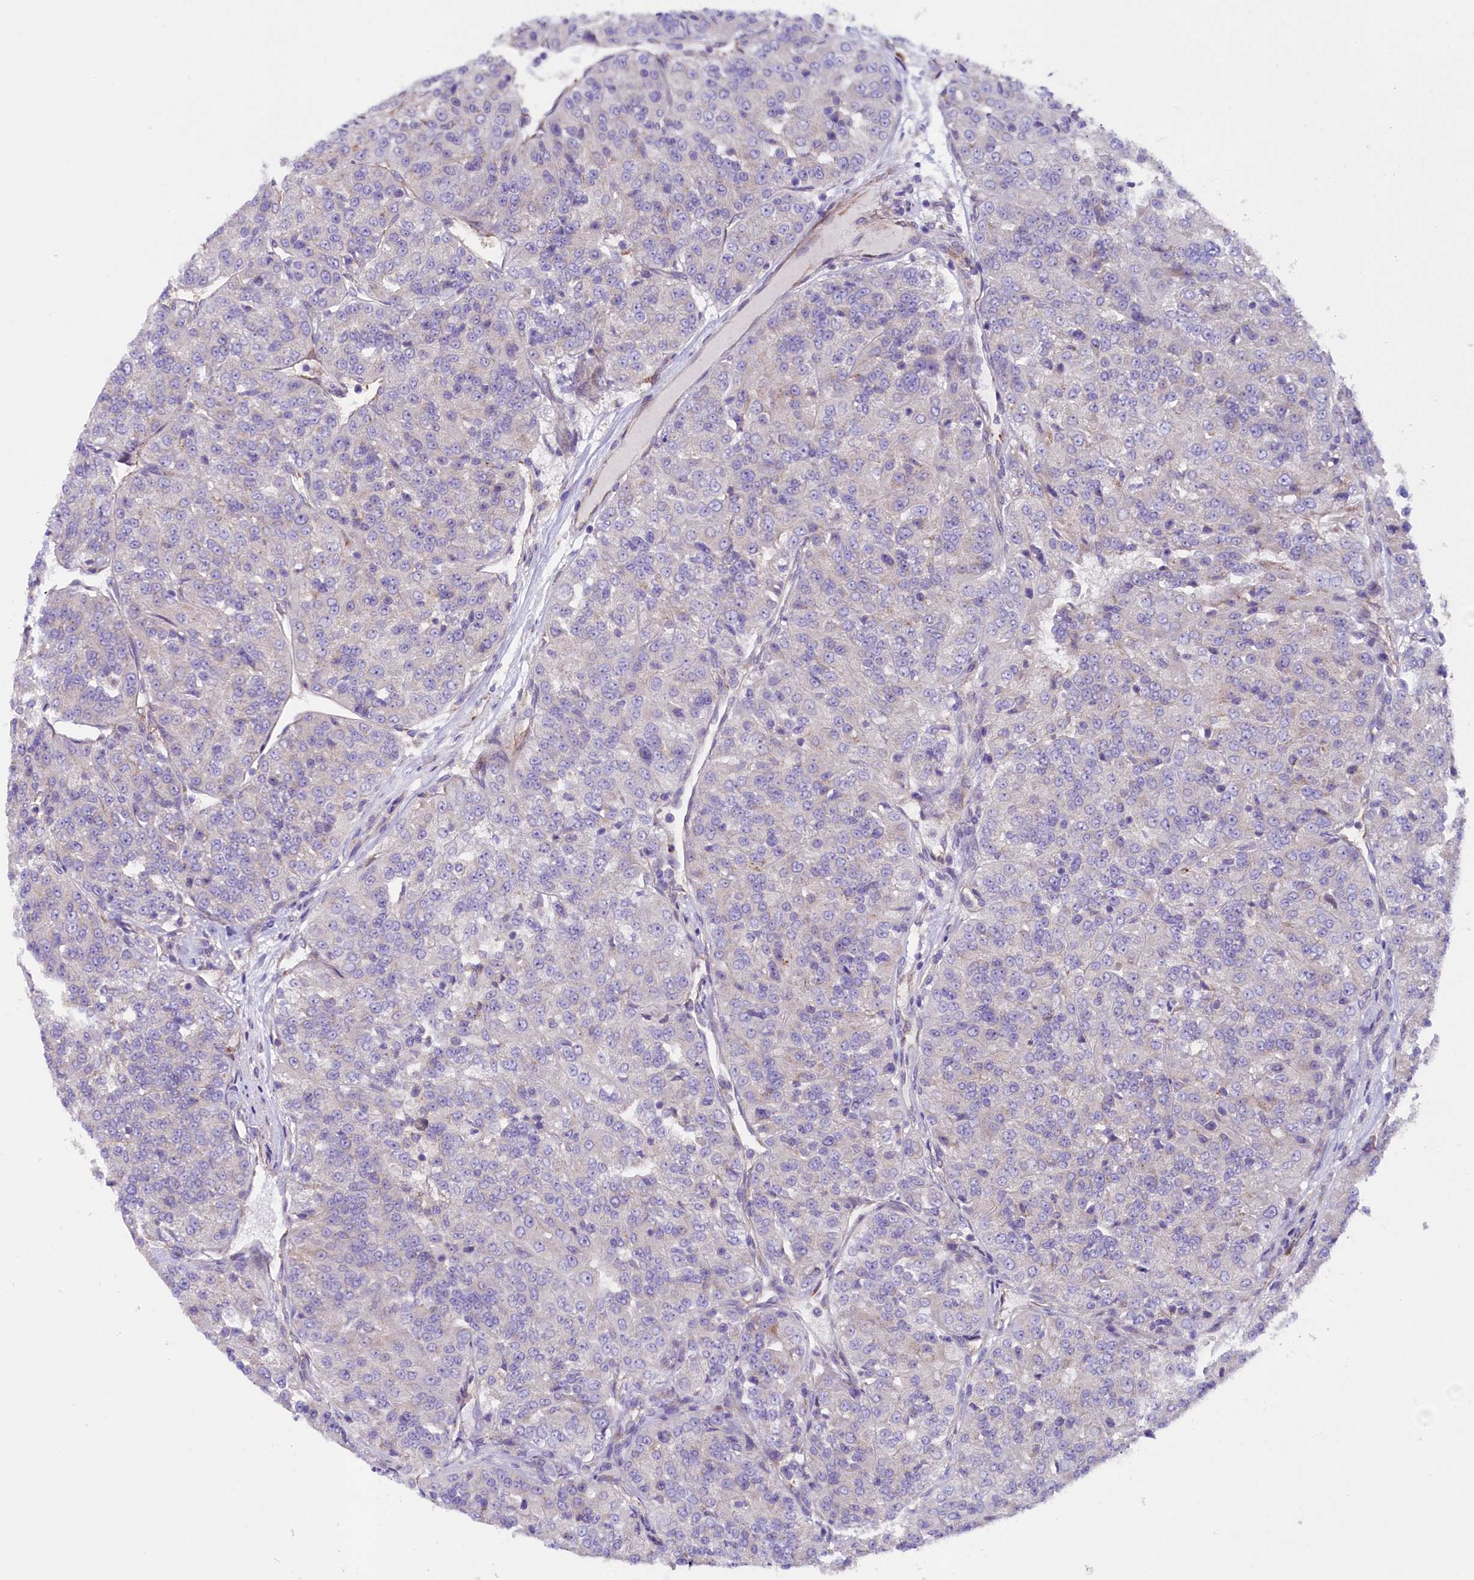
{"staining": {"intensity": "negative", "quantity": "none", "location": "none"}, "tissue": "renal cancer", "cell_type": "Tumor cells", "image_type": "cancer", "snomed": [{"axis": "morphology", "description": "Adenocarcinoma, NOS"}, {"axis": "topography", "description": "Kidney"}], "caption": "Image shows no significant protein positivity in tumor cells of adenocarcinoma (renal).", "gene": "GPR108", "patient": {"sex": "female", "age": 63}}